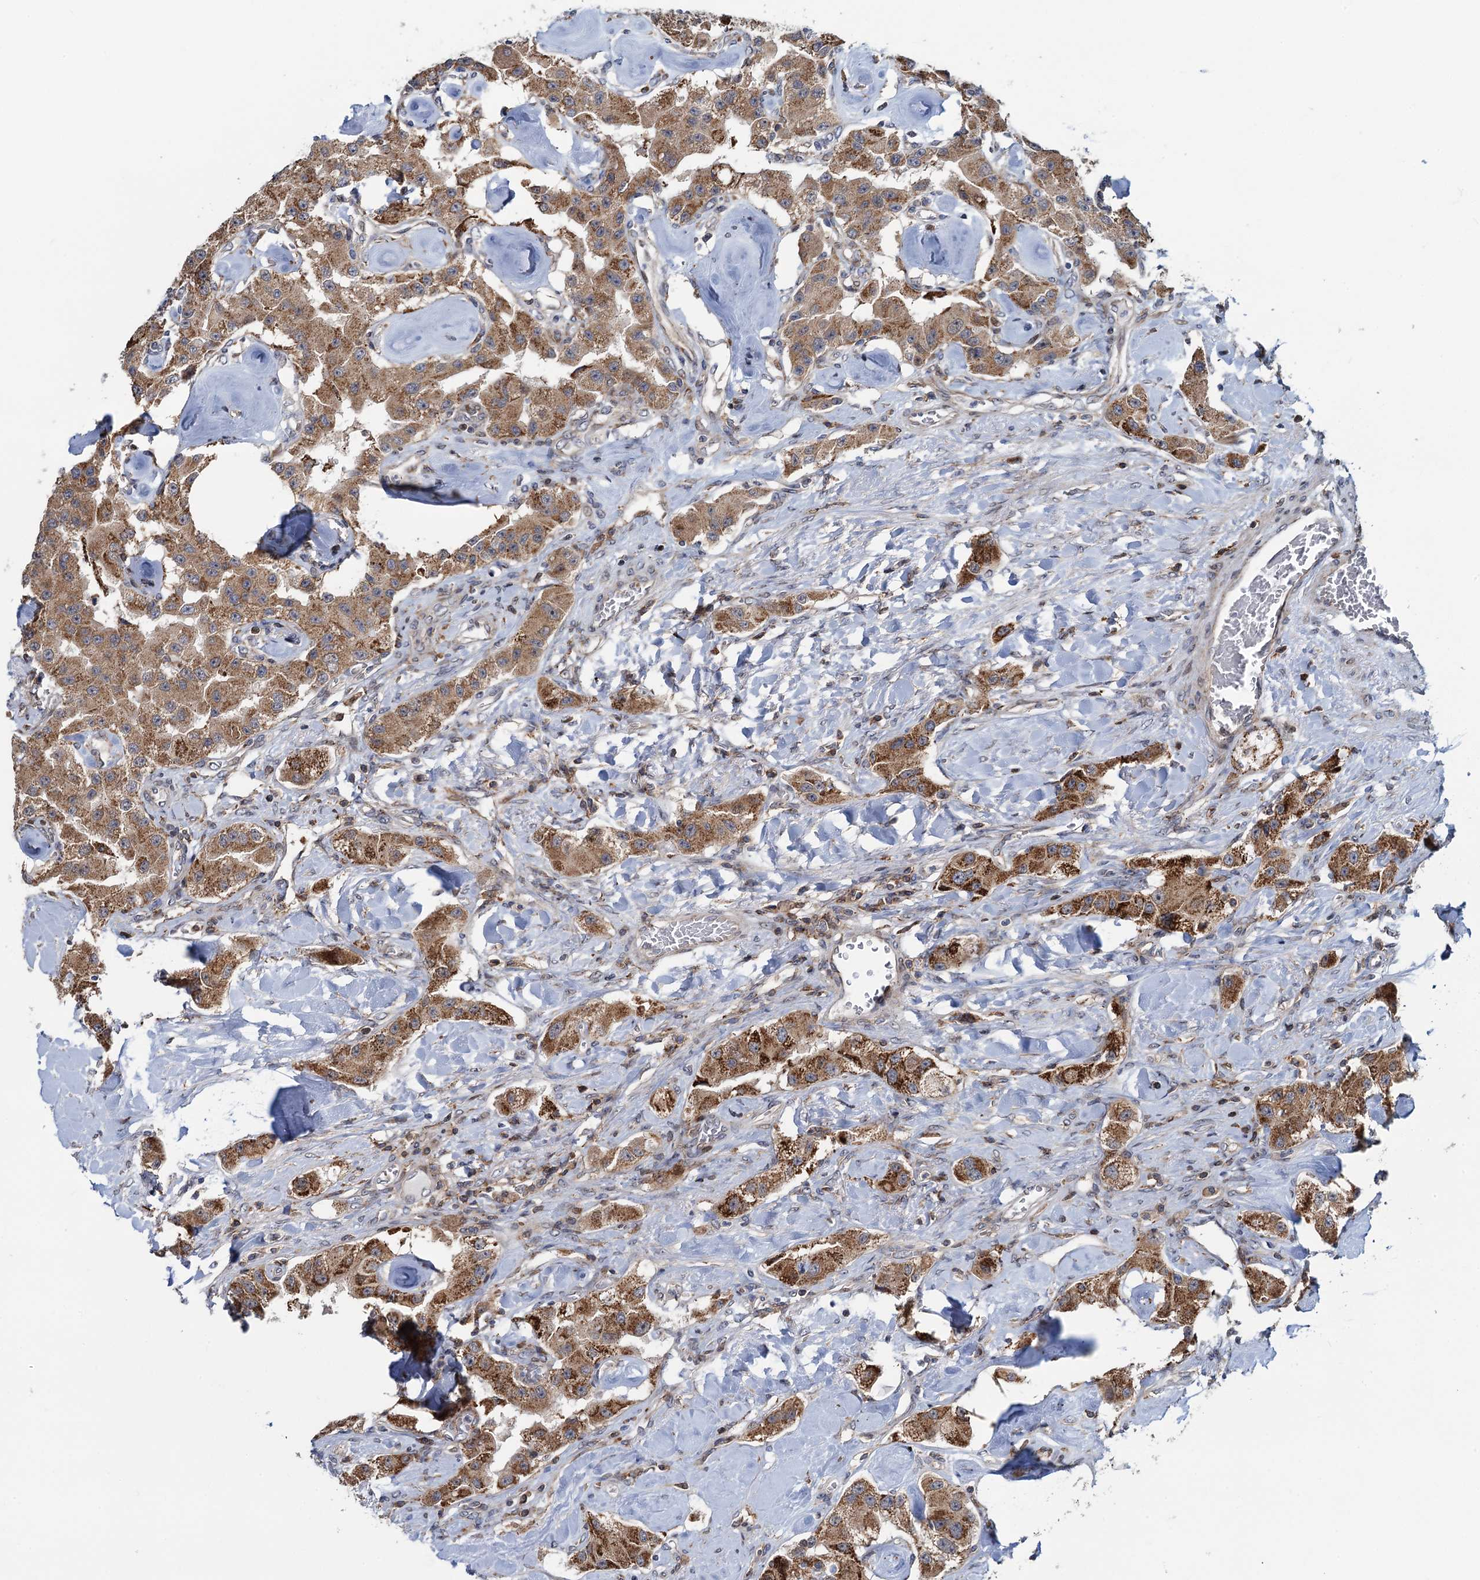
{"staining": {"intensity": "moderate", "quantity": ">75%", "location": "cytoplasmic/membranous"}, "tissue": "carcinoid", "cell_type": "Tumor cells", "image_type": "cancer", "snomed": [{"axis": "morphology", "description": "Carcinoid, malignant, NOS"}, {"axis": "topography", "description": "Pancreas"}], "caption": "Tumor cells display medium levels of moderate cytoplasmic/membranous expression in approximately >75% of cells in human carcinoid (malignant).", "gene": "CCDC102A", "patient": {"sex": "male", "age": 41}}